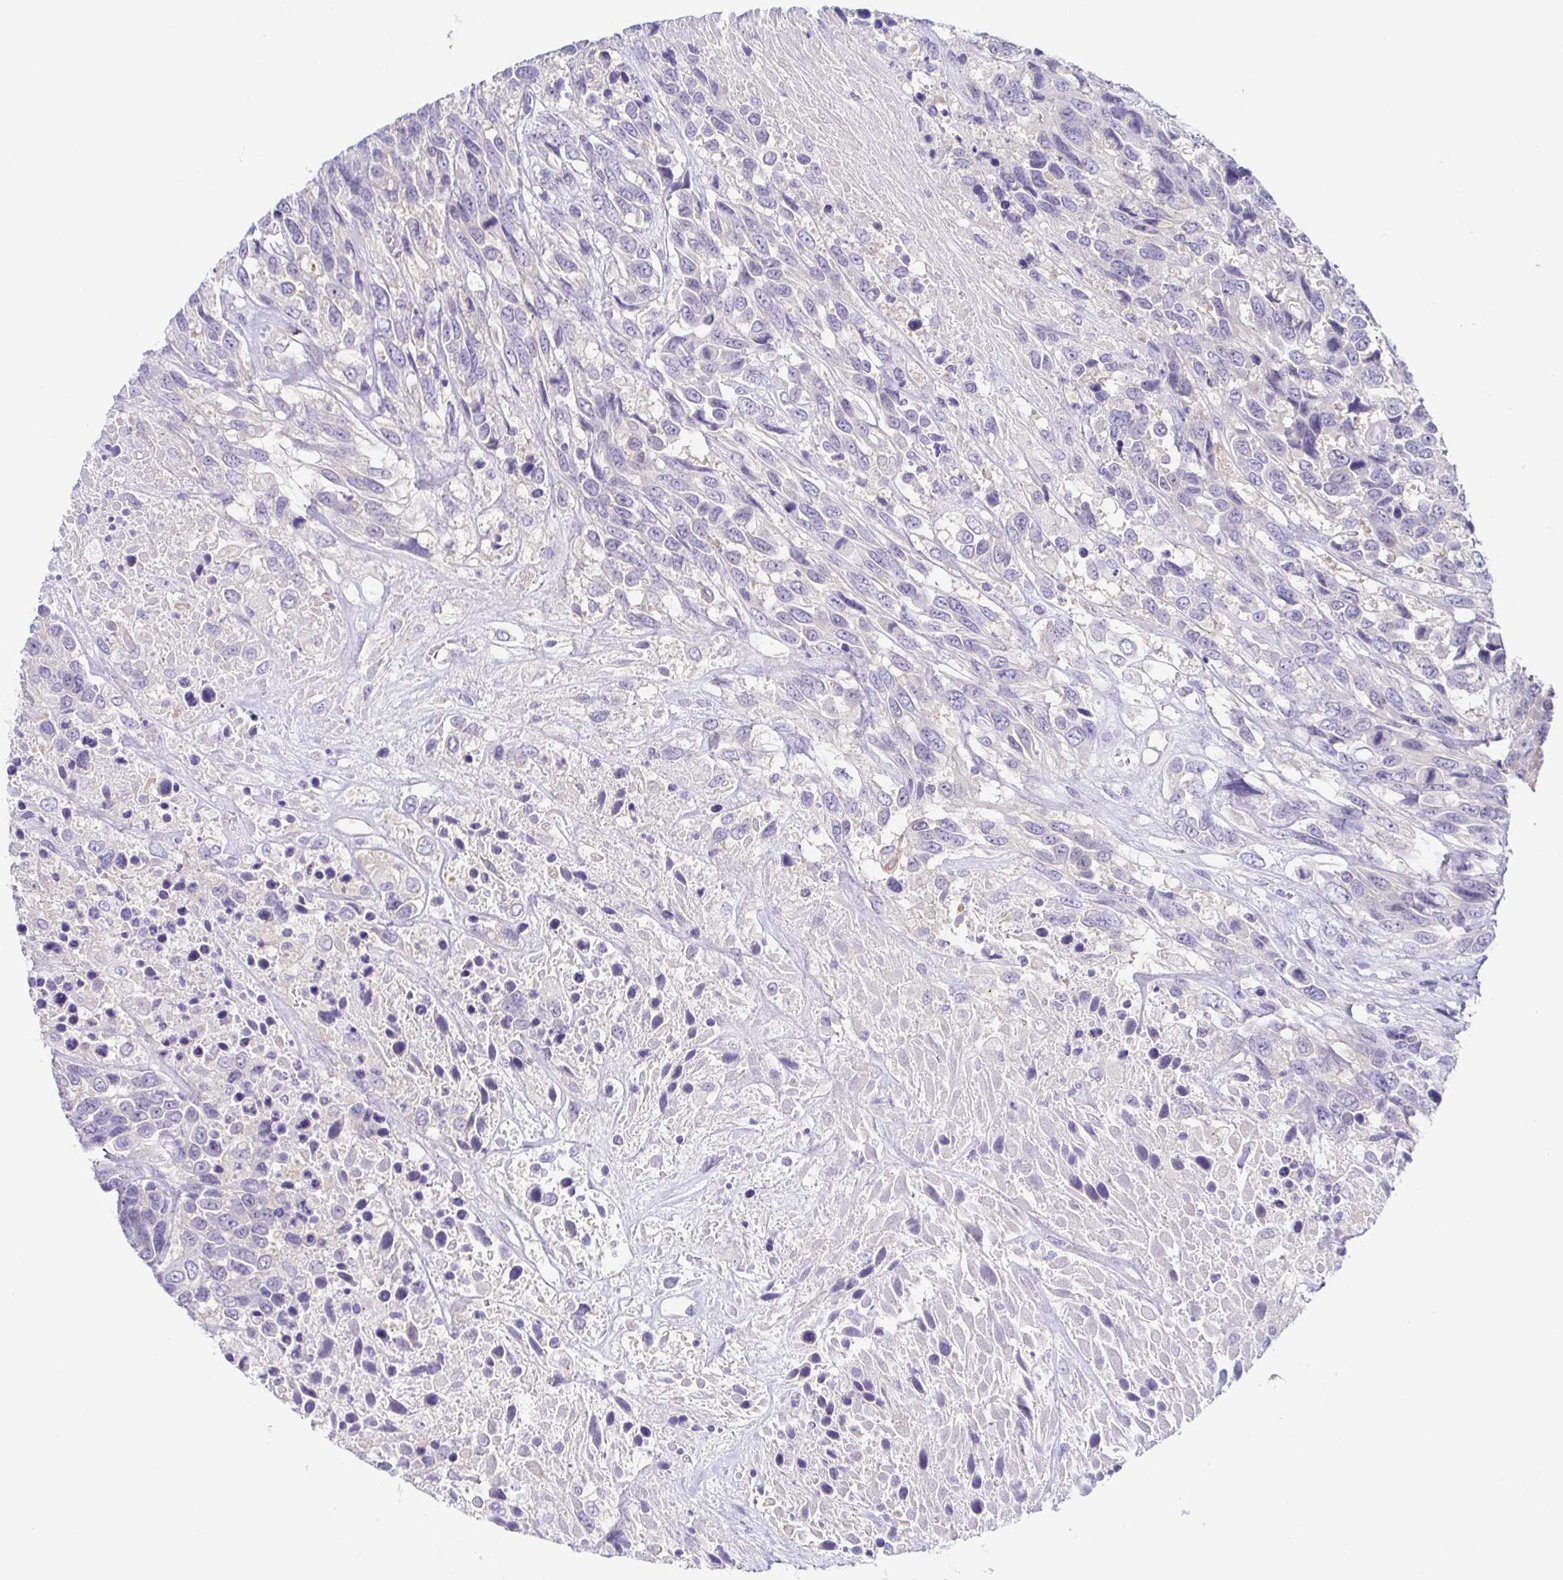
{"staining": {"intensity": "negative", "quantity": "none", "location": "none"}, "tissue": "urothelial cancer", "cell_type": "Tumor cells", "image_type": "cancer", "snomed": [{"axis": "morphology", "description": "Urothelial carcinoma, High grade"}, {"axis": "topography", "description": "Urinary bladder"}], "caption": "High magnification brightfield microscopy of urothelial cancer stained with DAB (3,3'-diaminobenzidine) (brown) and counterstained with hematoxylin (blue): tumor cells show no significant positivity. (Stains: DAB (3,3'-diaminobenzidine) immunohistochemistry (IHC) with hematoxylin counter stain, Microscopy: brightfield microscopy at high magnification).", "gene": "HTR2A", "patient": {"sex": "female", "age": 70}}